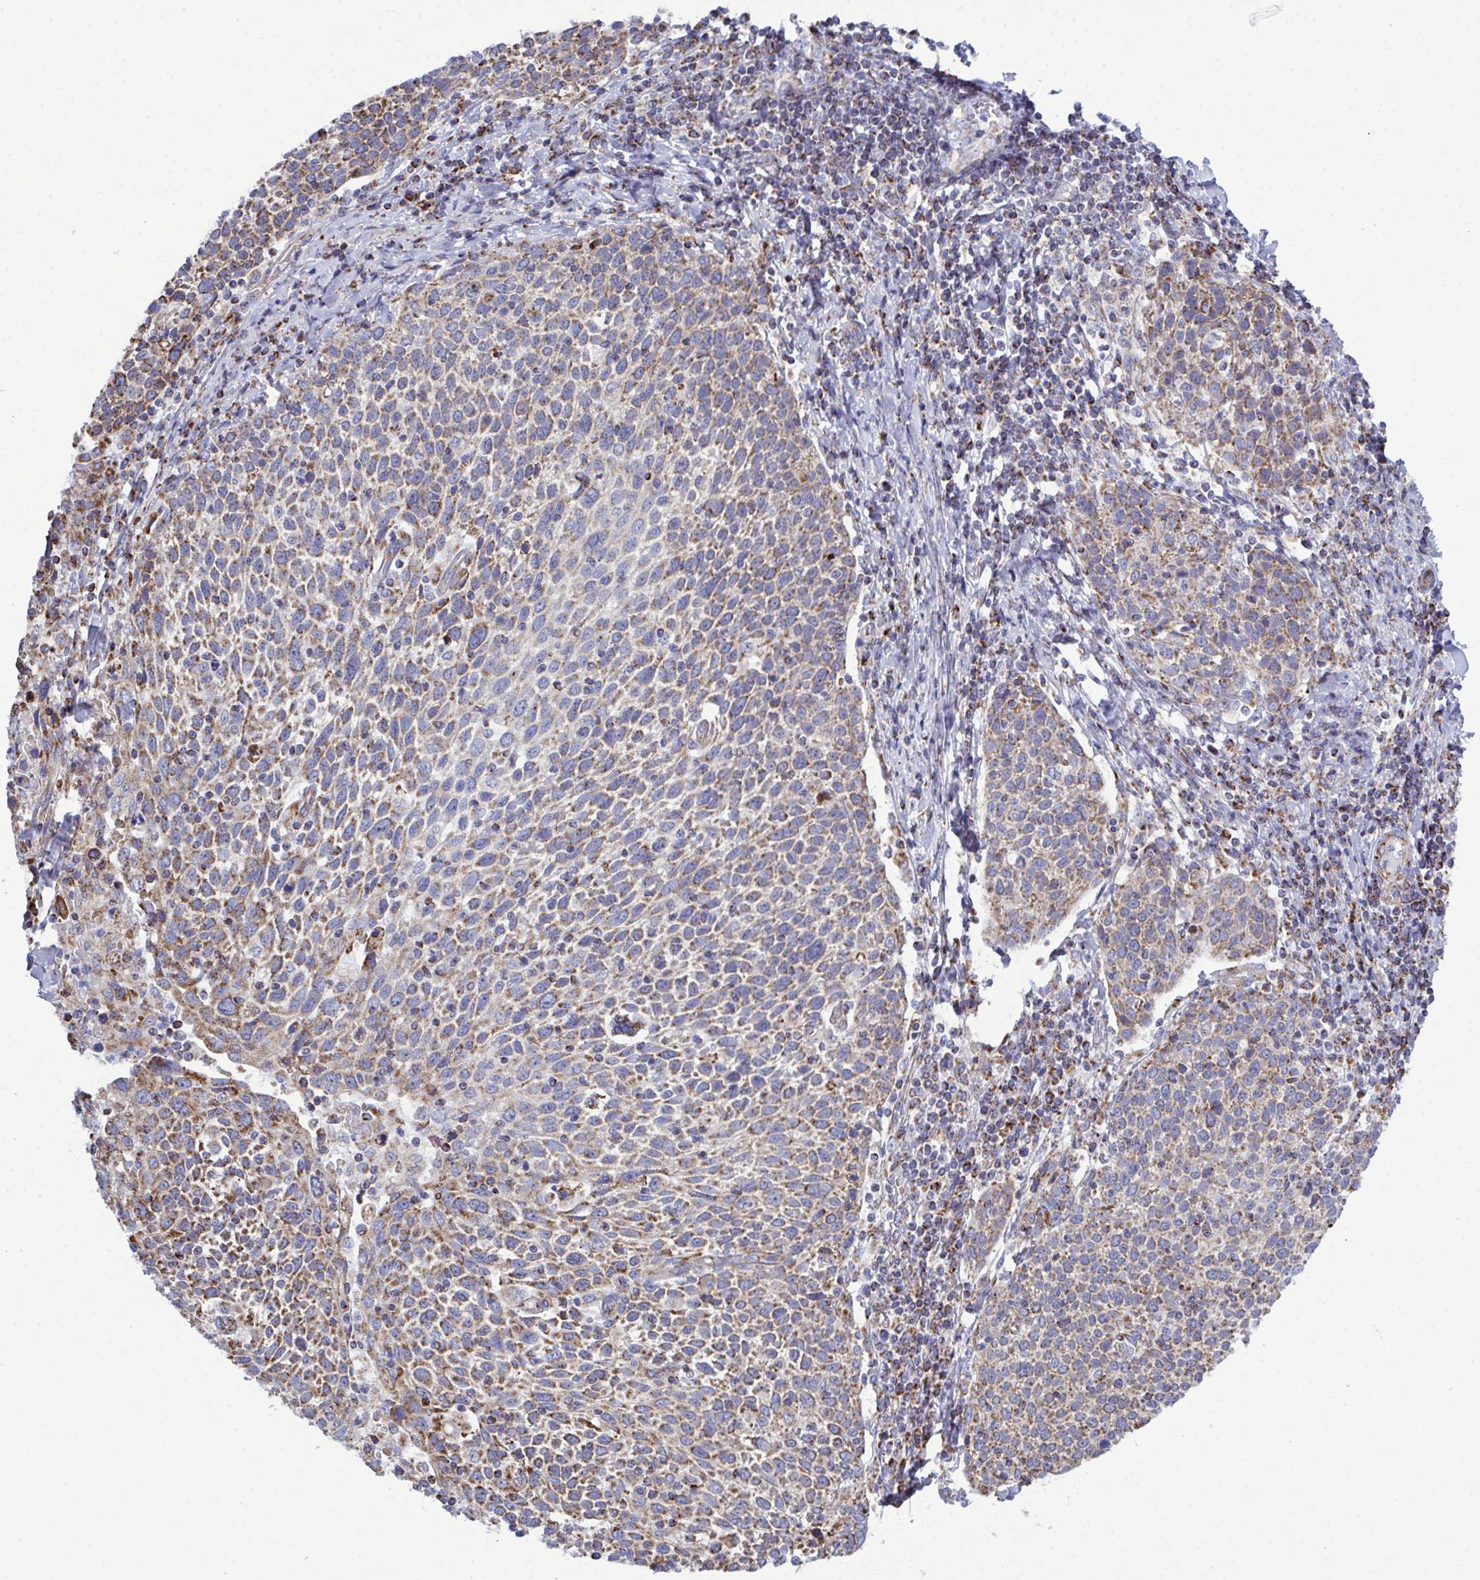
{"staining": {"intensity": "moderate", "quantity": ">75%", "location": "cytoplasmic/membranous"}, "tissue": "cervical cancer", "cell_type": "Tumor cells", "image_type": "cancer", "snomed": [{"axis": "morphology", "description": "Squamous cell carcinoma, NOS"}, {"axis": "topography", "description": "Cervix"}], "caption": "Immunohistochemical staining of human cervical squamous cell carcinoma displays medium levels of moderate cytoplasmic/membranous protein expression in approximately >75% of tumor cells. Nuclei are stained in blue.", "gene": "CSDE1", "patient": {"sex": "female", "age": 61}}